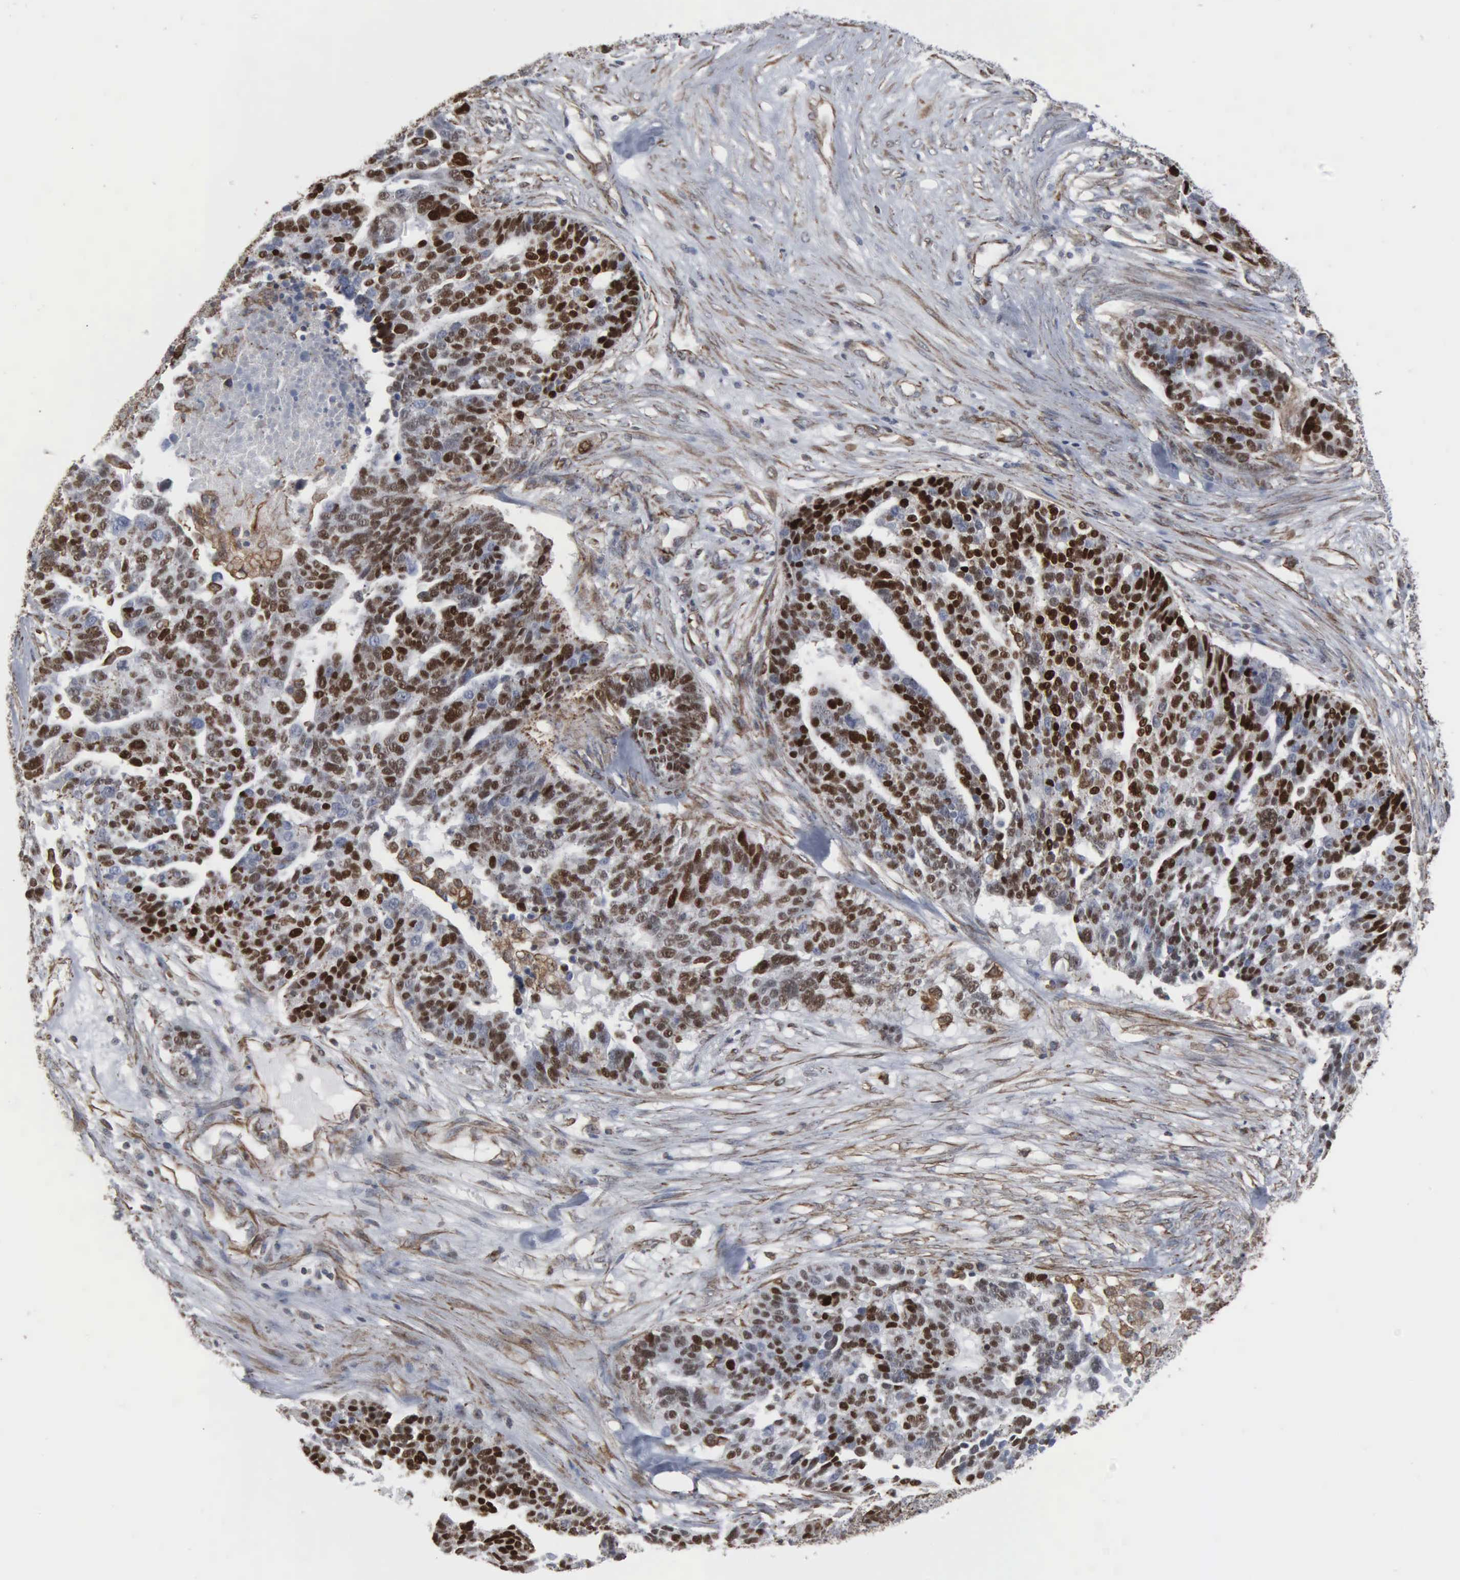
{"staining": {"intensity": "strong", "quantity": "25%-75%", "location": "nuclear"}, "tissue": "ovarian cancer", "cell_type": "Tumor cells", "image_type": "cancer", "snomed": [{"axis": "morphology", "description": "Cystadenocarcinoma, serous, NOS"}, {"axis": "topography", "description": "Ovary"}], "caption": "The immunohistochemical stain highlights strong nuclear positivity in tumor cells of ovarian cancer (serous cystadenocarcinoma) tissue.", "gene": "CCNE1", "patient": {"sex": "female", "age": 59}}